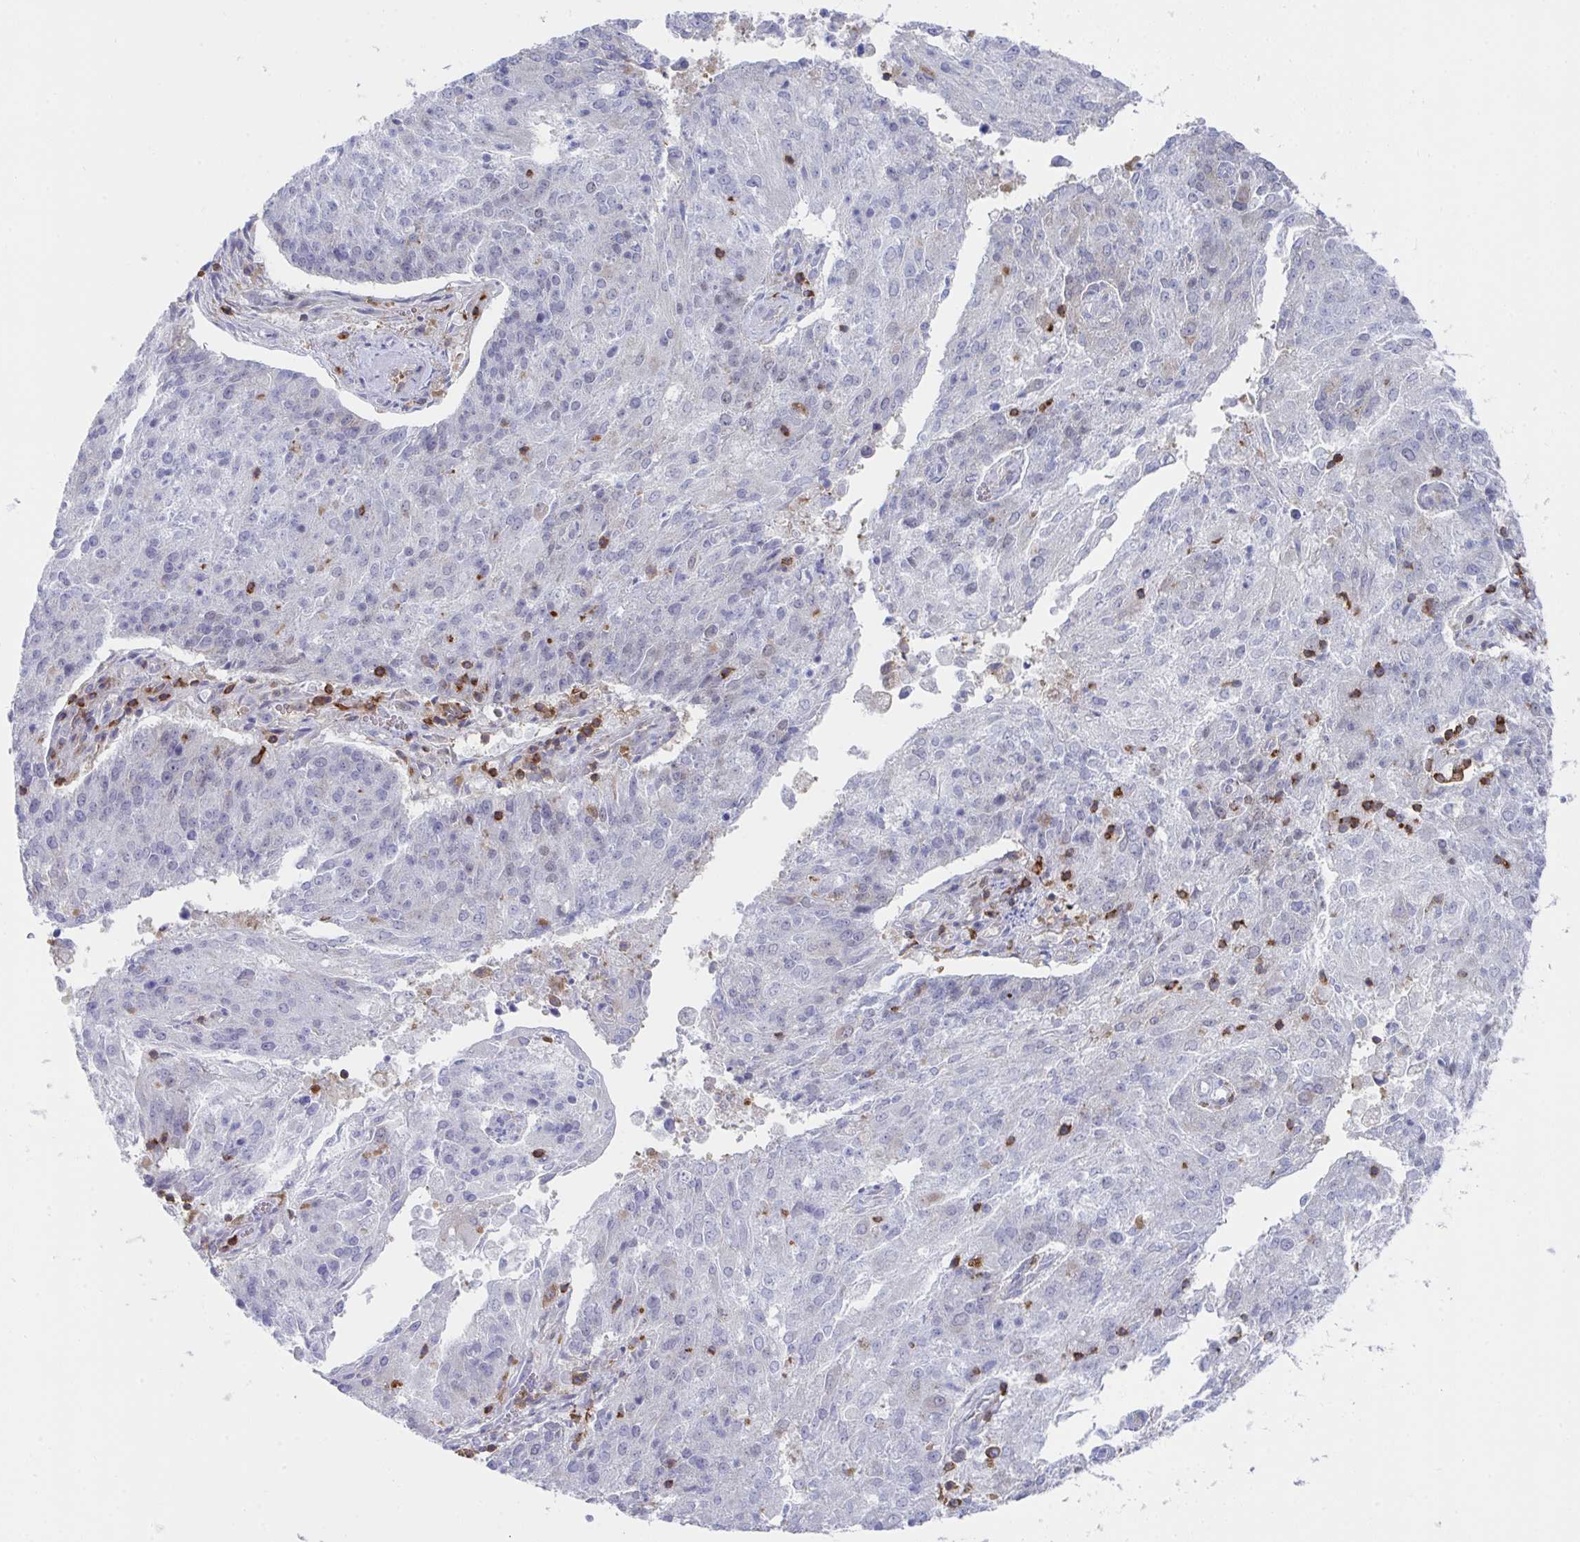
{"staining": {"intensity": "negative", "quantity": "none", "location": "none"}, "tissue": "endometrial cancer", "cell_type": "Tumor cells", "image_type": "cancer", "snomed": [{"axis": "morphology", "description": "Adenocarcinoma, NOS"}, {"axis": "topography", "description": "Endometrium"}], "caption": "Human endometrial cancer (adenocarcinoma) stained for a protein using immunohistochemistry displays no positivity in tumor cells.", "gene": "WNK1", "patient": {"sex": "female", "age": 82}}